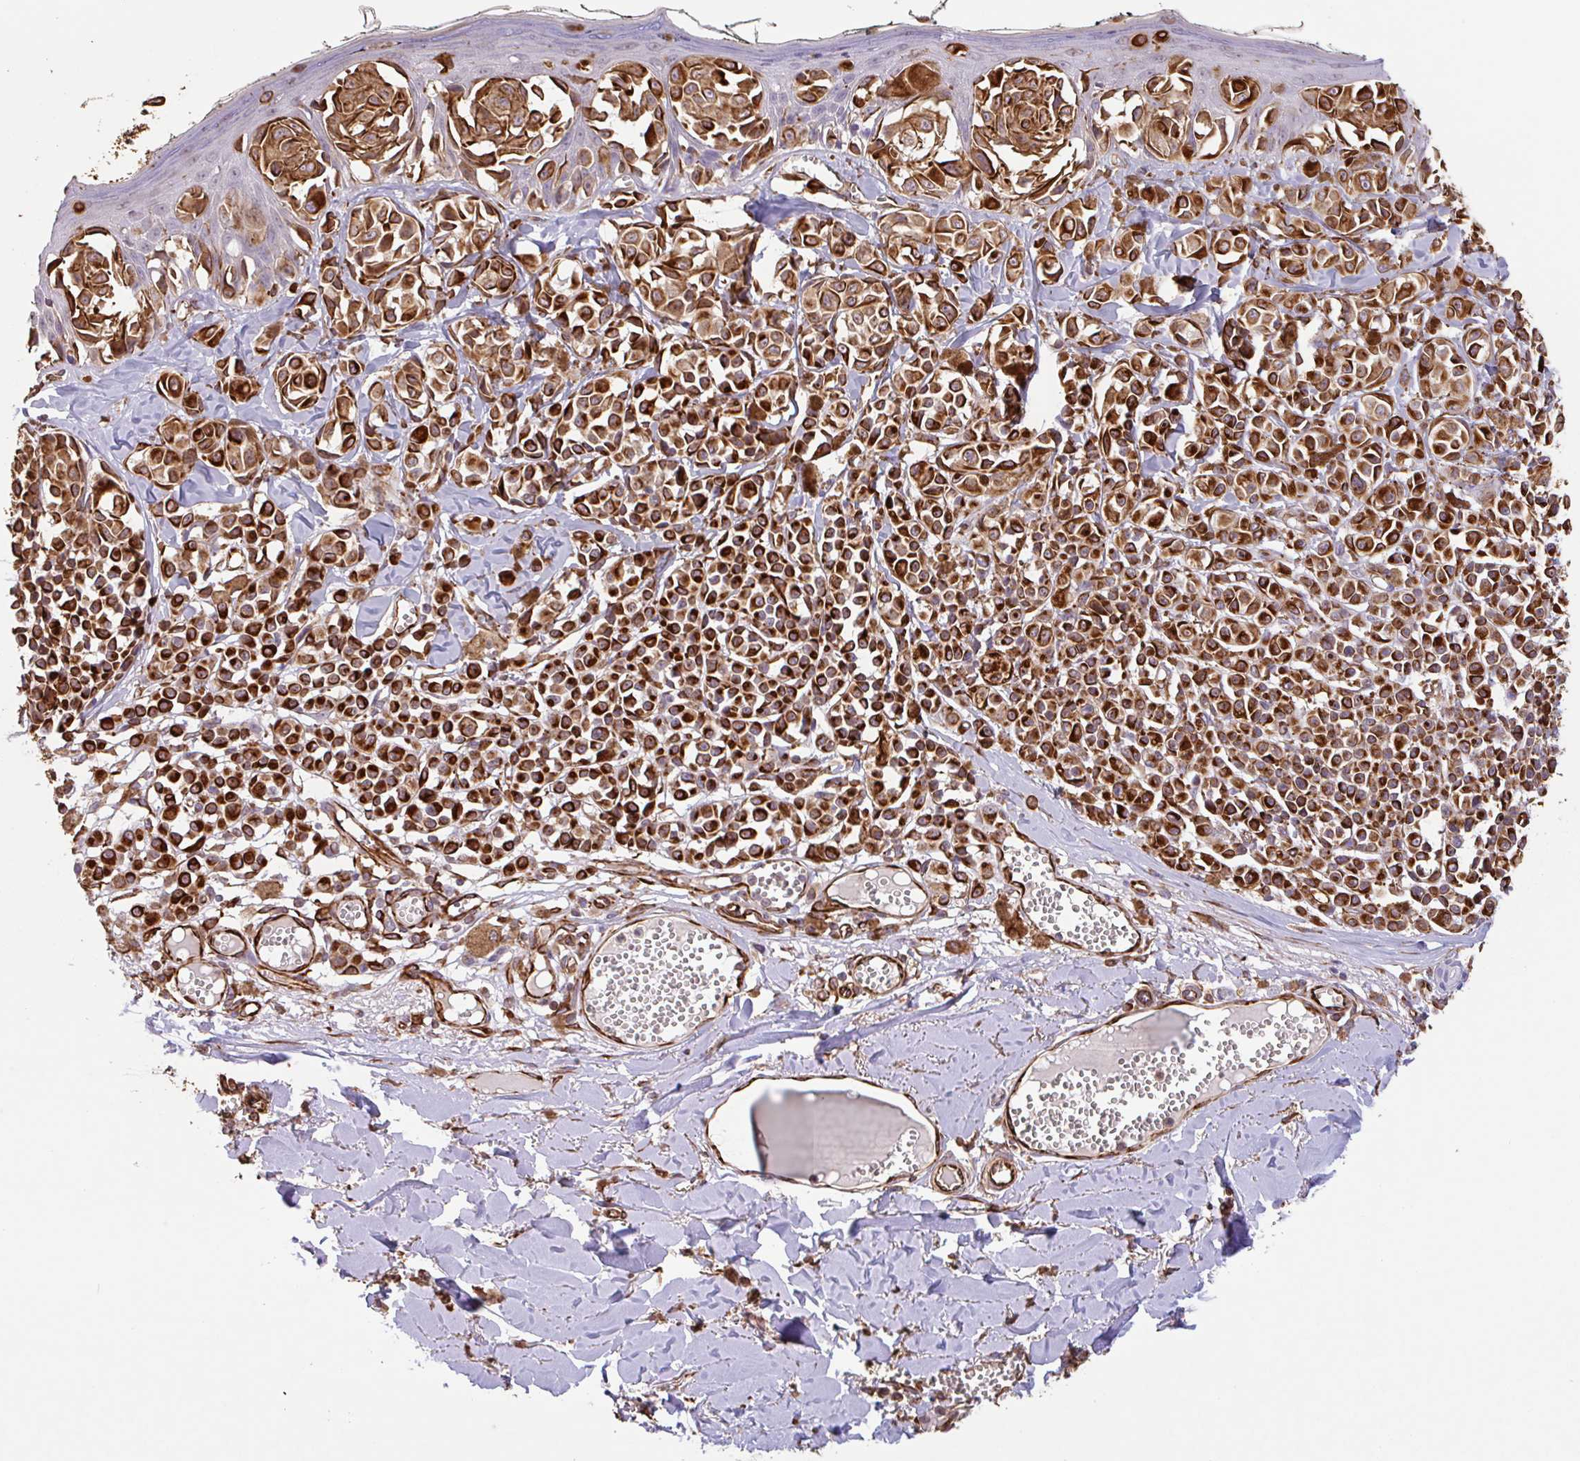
{"staining": {"intensity": "strong", "quantity": ">75%", "location": "cytoplasmic/membranous"}, "tissue": "melanoma", "cell_type": "Tumor cells", "image_type": "cancer", "snomed": [{"axis": "morphology", "description": "Malignant melanoma, NOS"}, {"axis": "topography", "description": "Skin"}], "caption": "Melanoma tissue exhibits strong cytoplasmic/membranous positivity in approximately >75% of tumor cells", "gene": "ZNF790", "patient": {"sex": "female", "age": 43}}